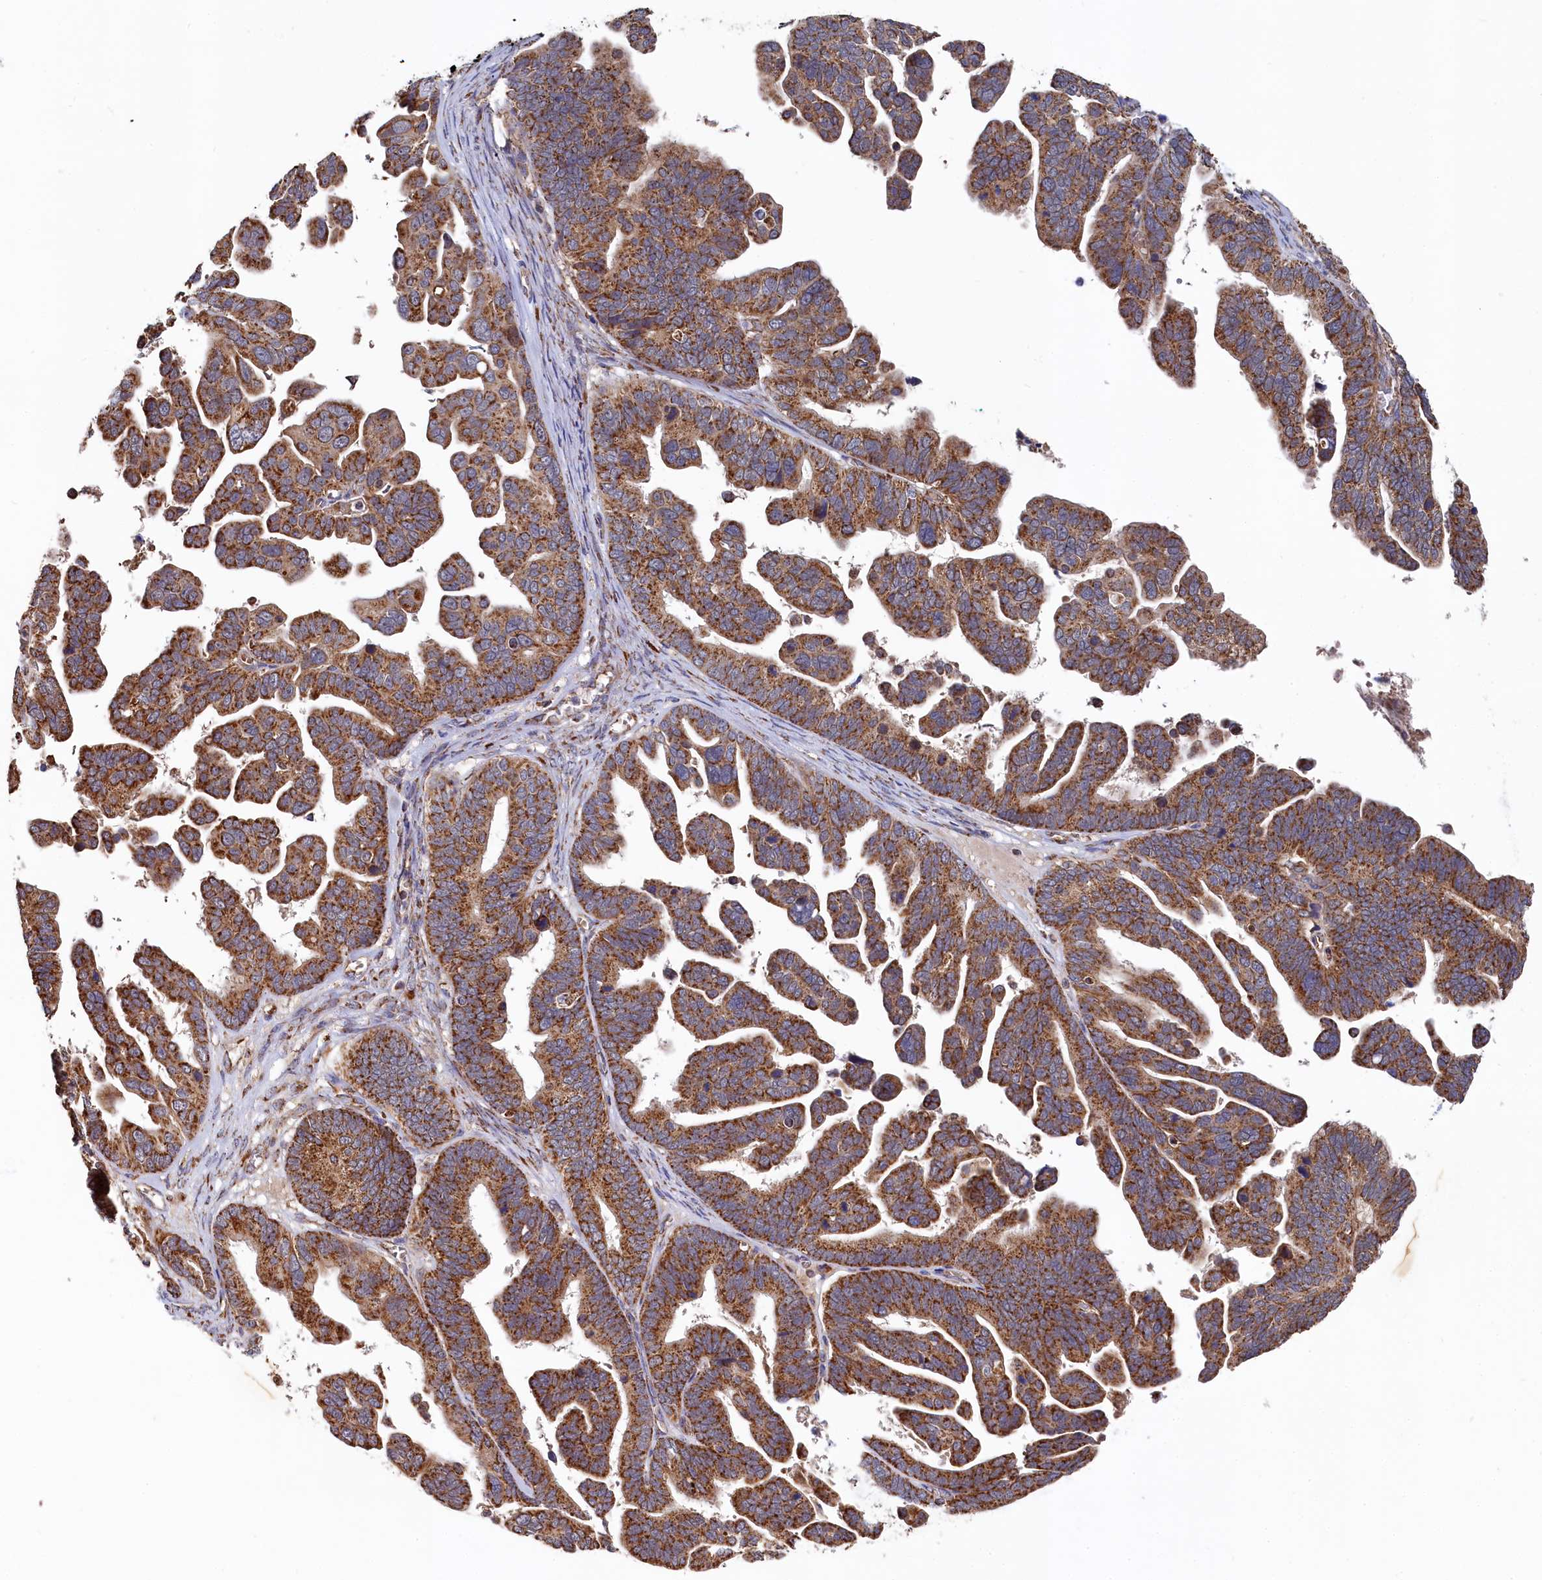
{"staining": {"intensity": "moderate", "quantity": ">75%", "location": "cytoplasmic/membranous"}, "tissue": "ovarian cancer", "cell_type": "Tumor cells", "image_type": "cancer", "snomed": [{"axis": "morphology", "description": "Cystadenocarcinoma, serous, NOS"}, {"axis": "topography", "description": "Ovary"}], "caption": "Brown immunohistochemical staining in ovarian cancer demonstrates moderate cytoplasmic/membranous staining in approximately >75% of tumor cells.", "gene": "HAUS2", "patient": {"sex": "female", "age": 56}}